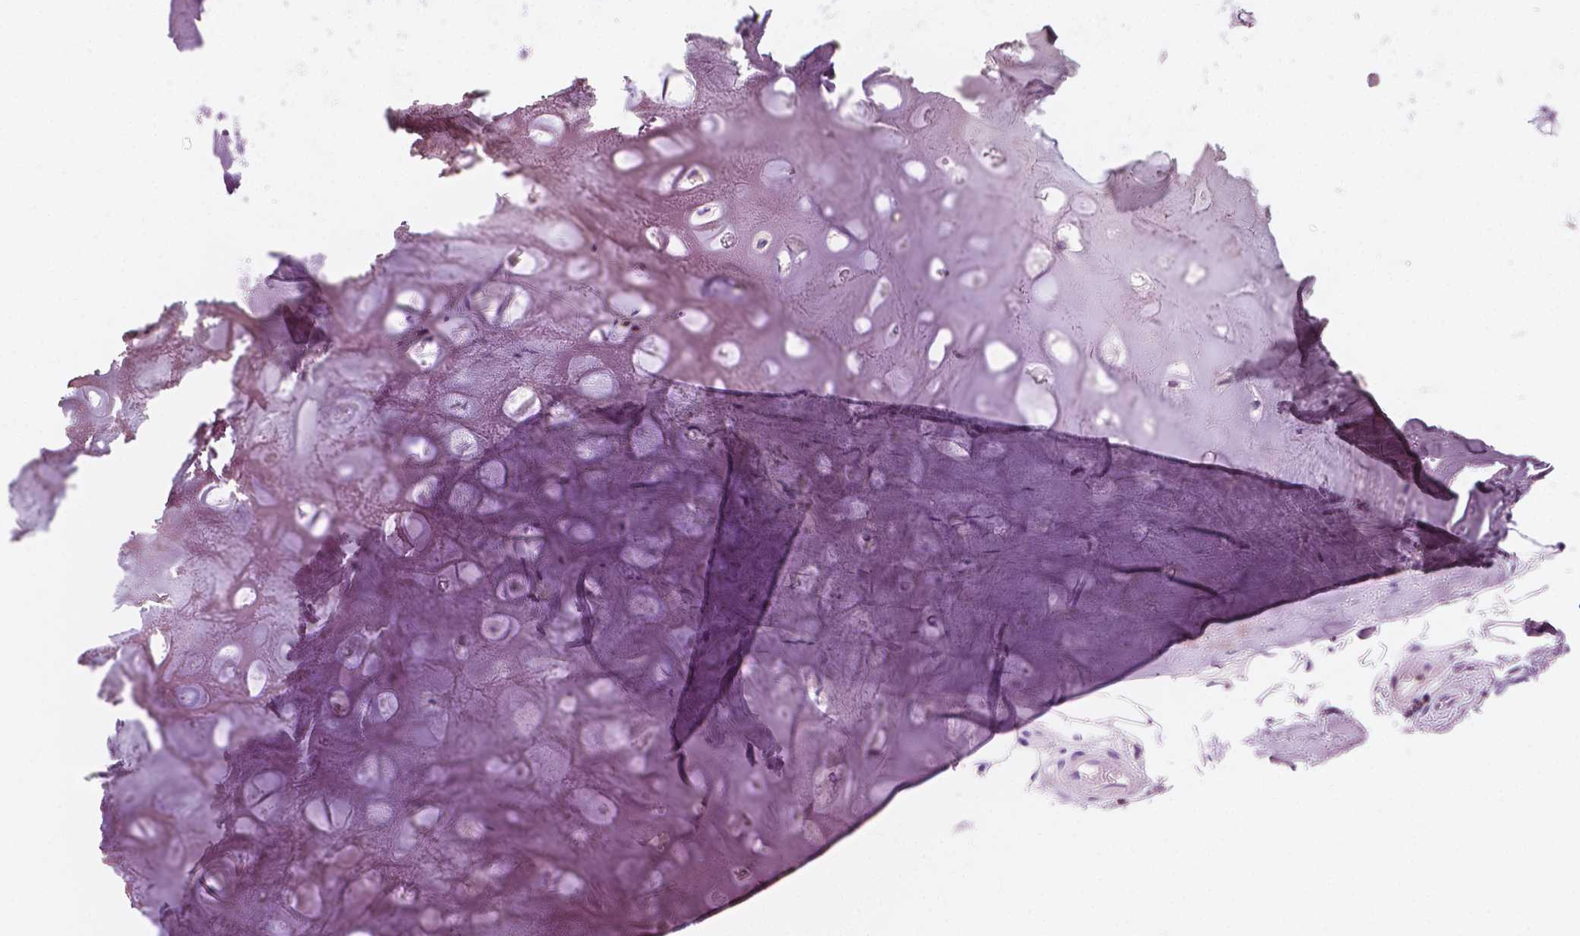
{"staining": {"intensity": "negative", "quantity": "none", "location": "none"}, "tissue": "soft tissue", "cell_type": "Chondrocytes", "image_type": "normal", "snomed": [{"axis": "morphology", "description": "Normal tissue, NOS"}, {"axis": "topography", "description": "Cartilage tissue"}], "caption": "Soft tissue was stained to show a protein in brown. There is no significant positivity in chondrocytes. Nuclei are stained in blue.", "gene": "PTPRC", "patient": {"sex": "male", "age": 57}}